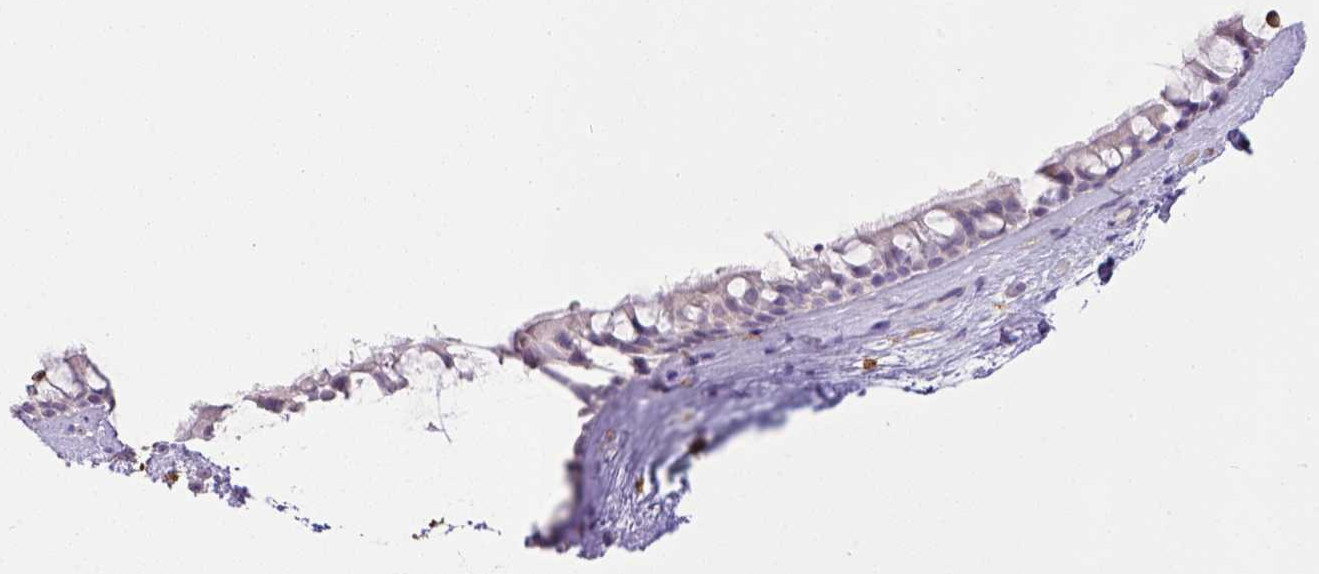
{"staining": {"intensity": "negative", "quantity": "none", "location": "none"}, "tissue": "nasopharynx", "cell_type": "Respiratory epithelial cells", "image_type": "normal", "snomed": [{"axis": "morphology", "description": "Normal tissue, NOS"}, {"axis": "topography", "description": "Nasopharynx"}], "caption": "A high-resolution histopathology image shows immunohistochemistry (IHC) staining of unremarkable nasopharynx, which displays no significant staining in respiratory epithelial cells. (Stains: DAB (3,3'-diaminobenzidine) immunohistochemistry with hematoxylin counter stain, Microscopy: brightfield microscopy at high magnification).", "gene": "ITGAM", "patient": {"sex": "male", "age": 68}}